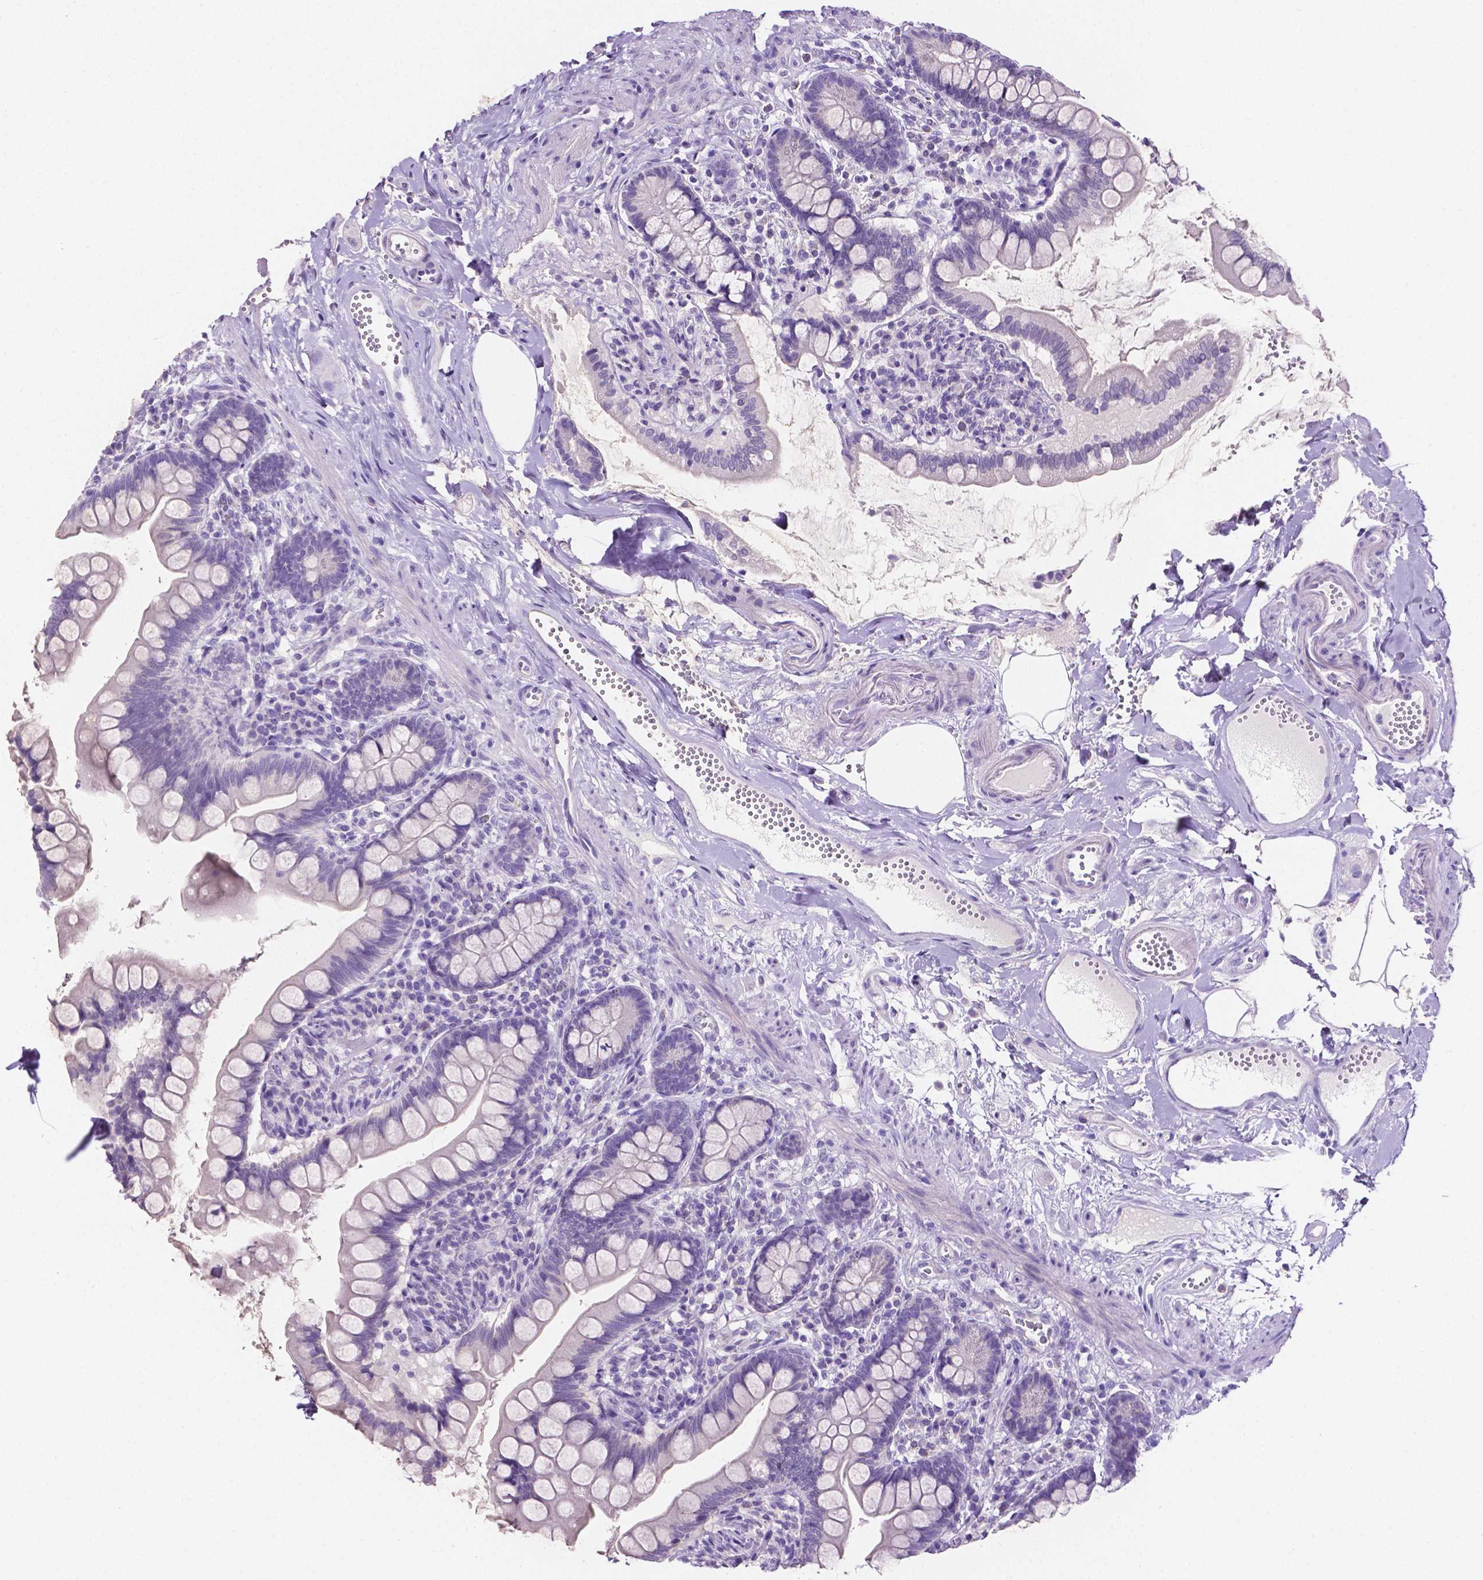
{"staining": {"intensity": "negative", "quantity": "none", "location": "none"}, "tissue": "small intestine", "cell_type": "Glandular cells", "image_type": "normal", "snomed": [{"axis": "morphology", "description": "Normal tissue, NOS"}, {"axis": "topography", "description": "Small intestine"}], "caption": "Small intestine was stained to show a protein in brown. There is no significant staining in glandular cells. Brightfield microscopy of immunohistochemistry (IHC) stained with DAB (brown) and hematoxylin (blue), captured at high magnification.", "gene": "SLC22A2", "patient": {"sex": "female", "age": 56}}